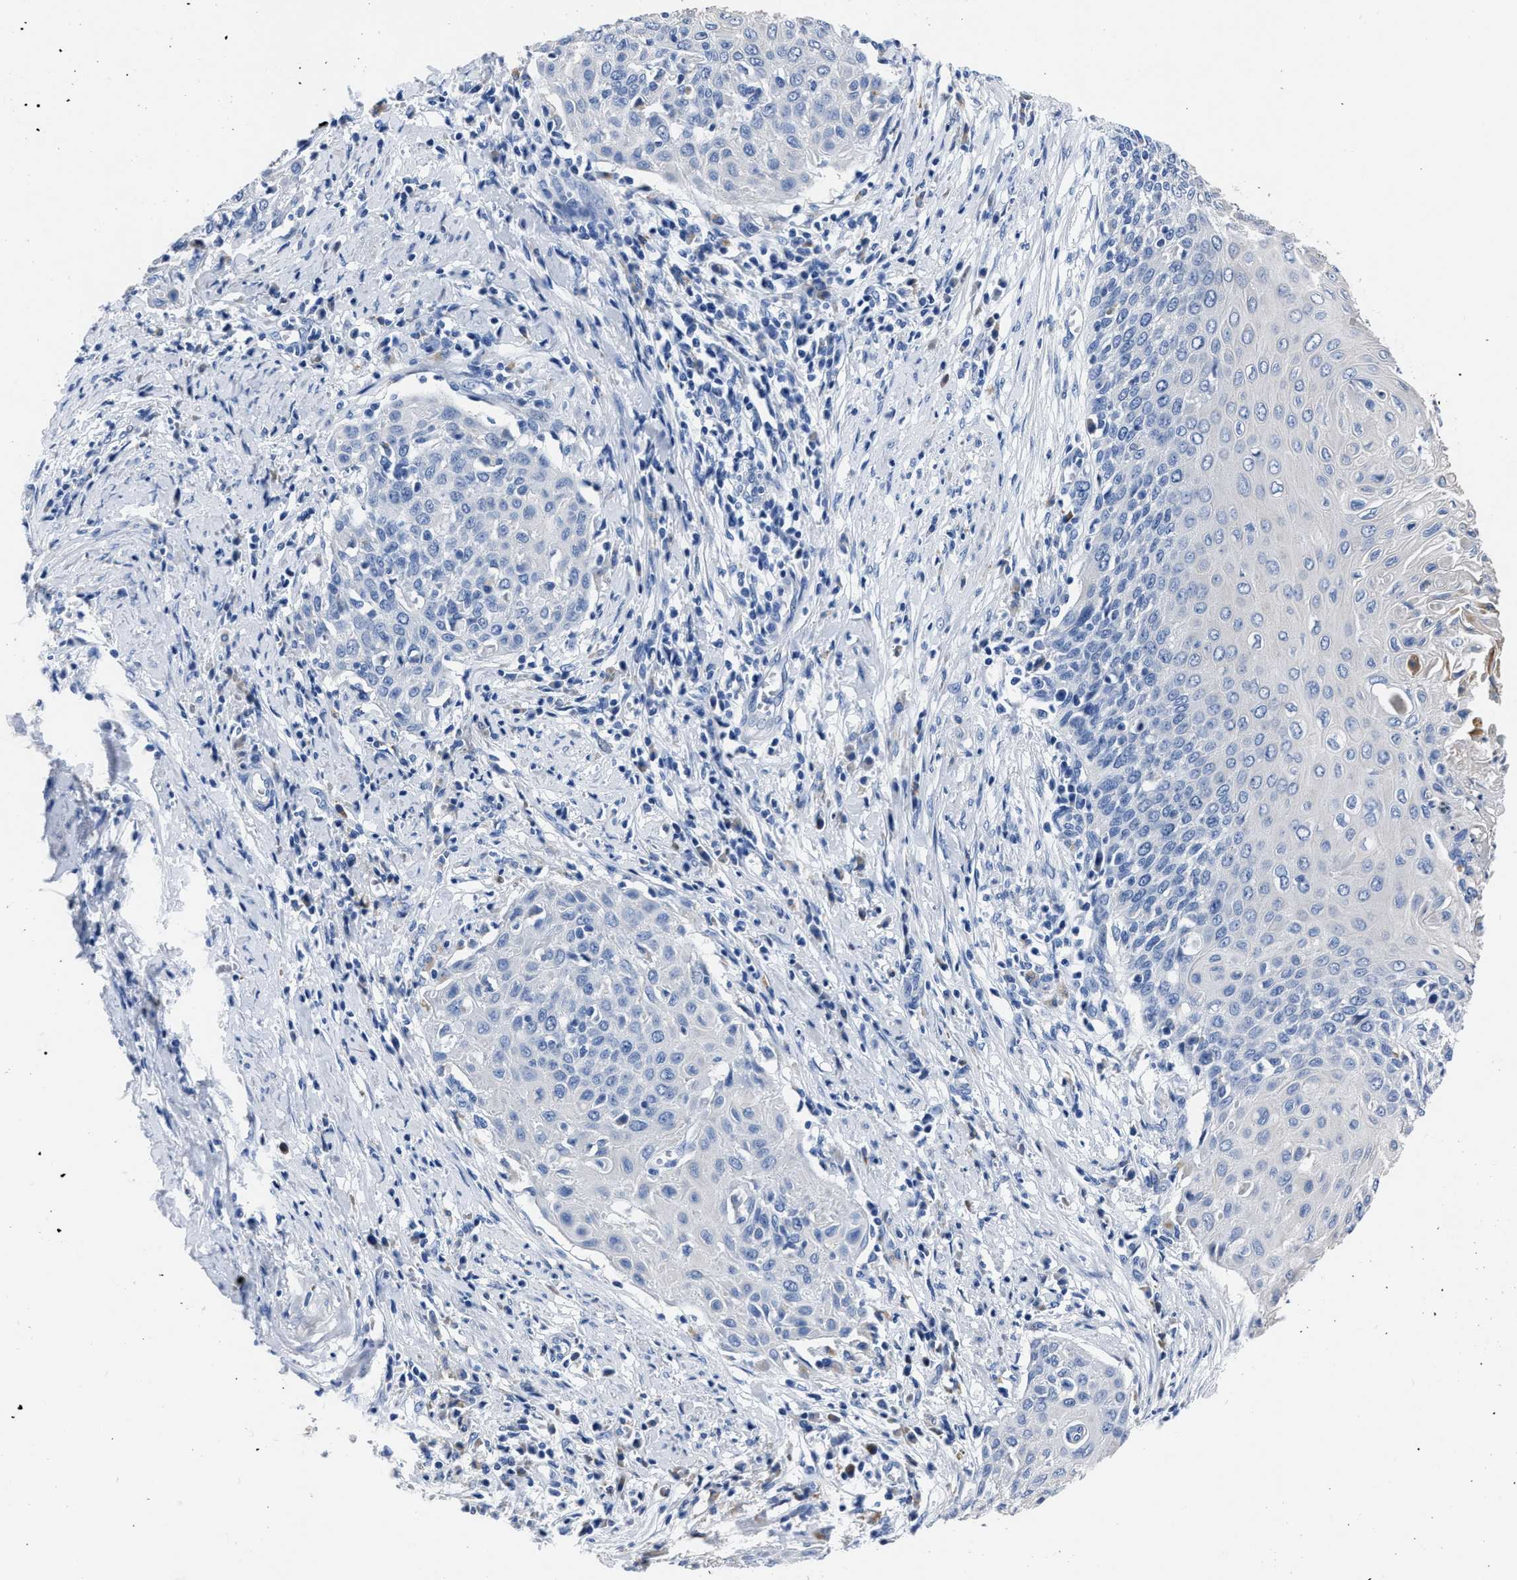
{"staining": {"intensity": "negative", "quantity": "none", "location": "none"}, "tissue": "cervical cancer", "cell_type": "Tumor cells", "image_type": "cancer", "snomed": [{"axis": "morphology", "description": "Squamous cell carcinoma, NOS"}, {"axis": "topography", "description": "Cervix"}], "caption": "Protein analysis of squamous cell carcinoma (cervical) shows no significant positivity in tumor cells.", "gene": "MOV10L1", "patient": {"sex": "female", "age": 39}}